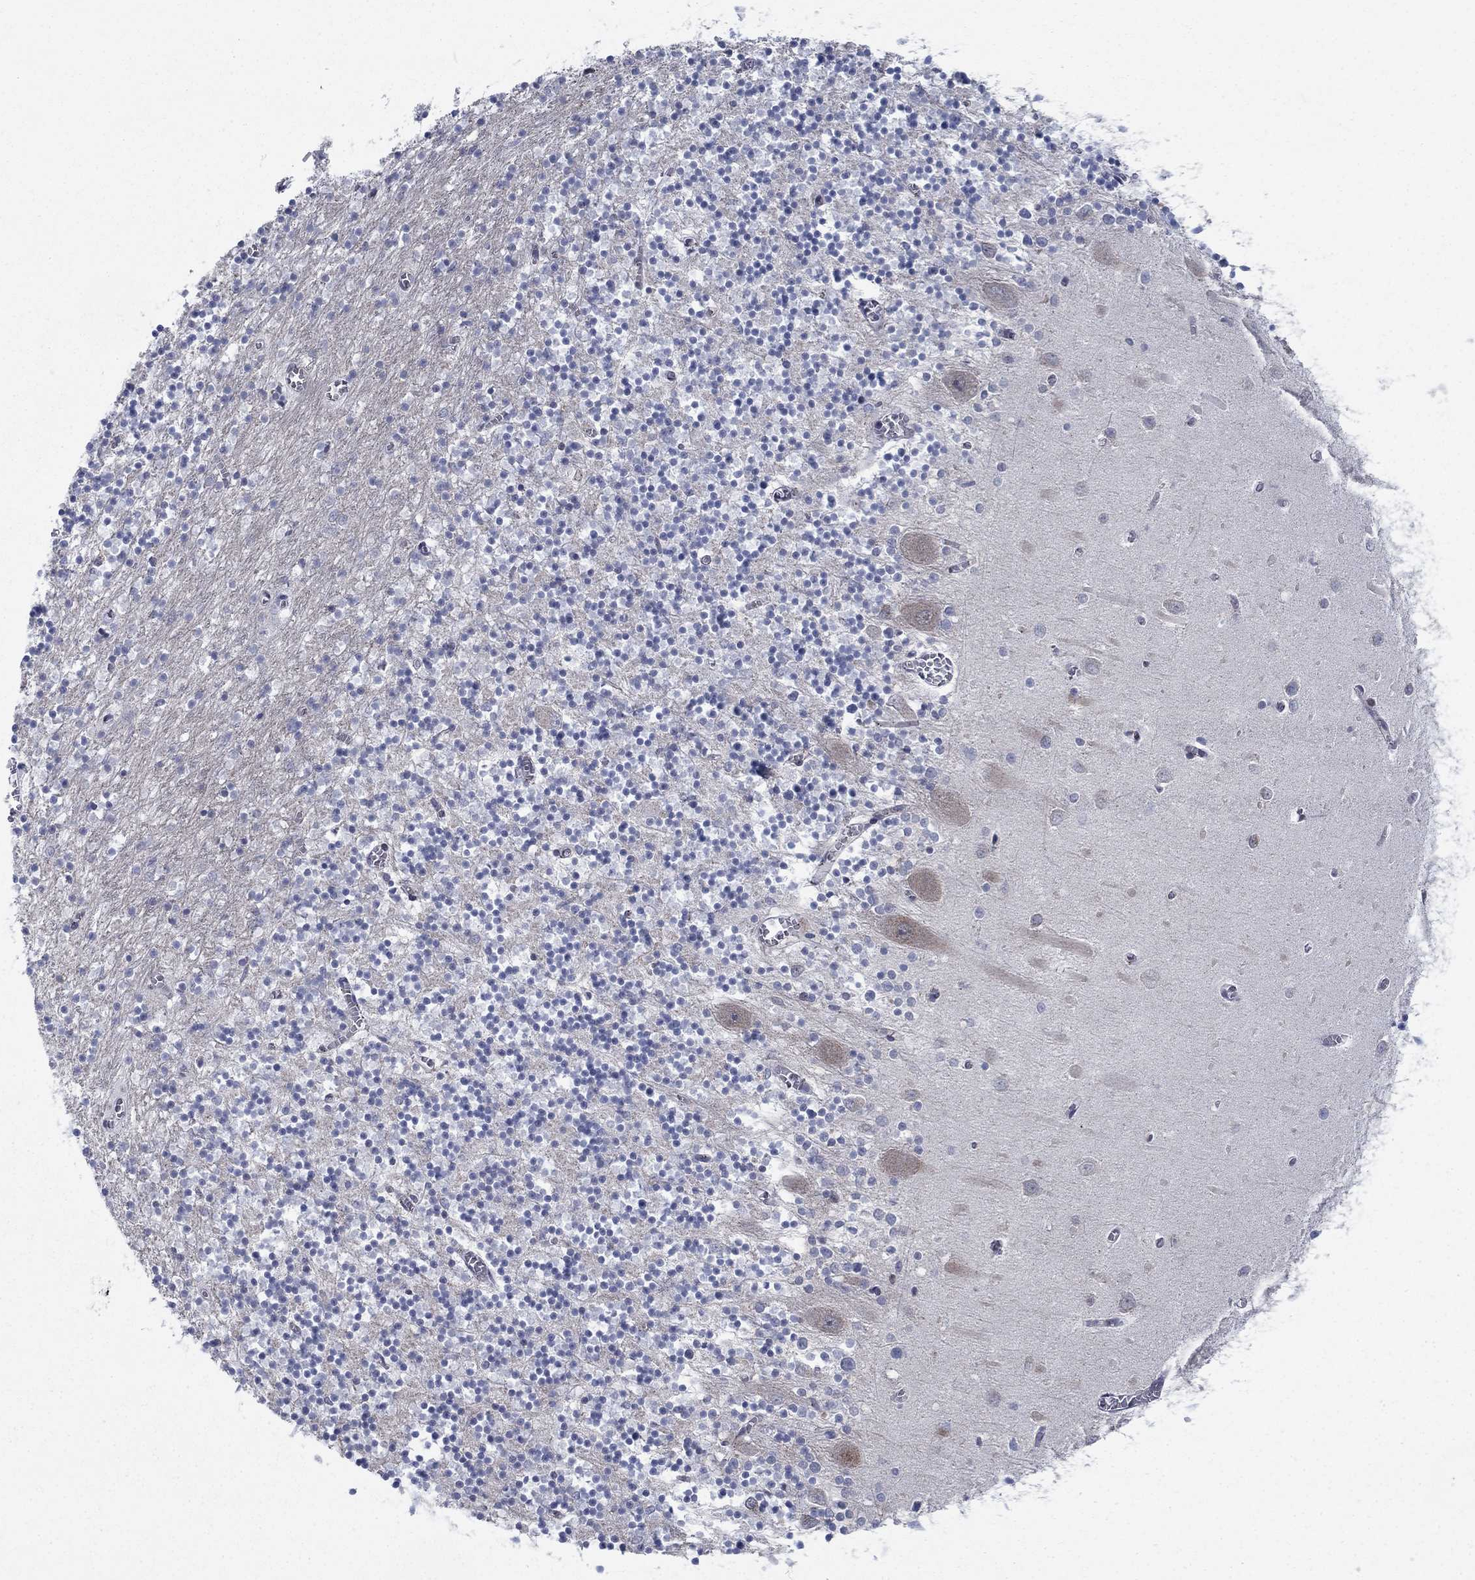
{"staining": {"intensity": "negative", "quantity": "none", "location": "none"}, "tissue": "cerebellum", "cell_type": "Cells in granular layer", "image_type": "normal", "snomed": [{"axis": "morphology", "description": "Normal tissue, NOS"}, {"axis": "topography", "description": "Cerebellum"}], "caption": "IHC of benign cerebellum exhibits no staining in cells in granular layer.", "gene": "SH3RF1", "patient": {"sex": "female", "age": 64}}